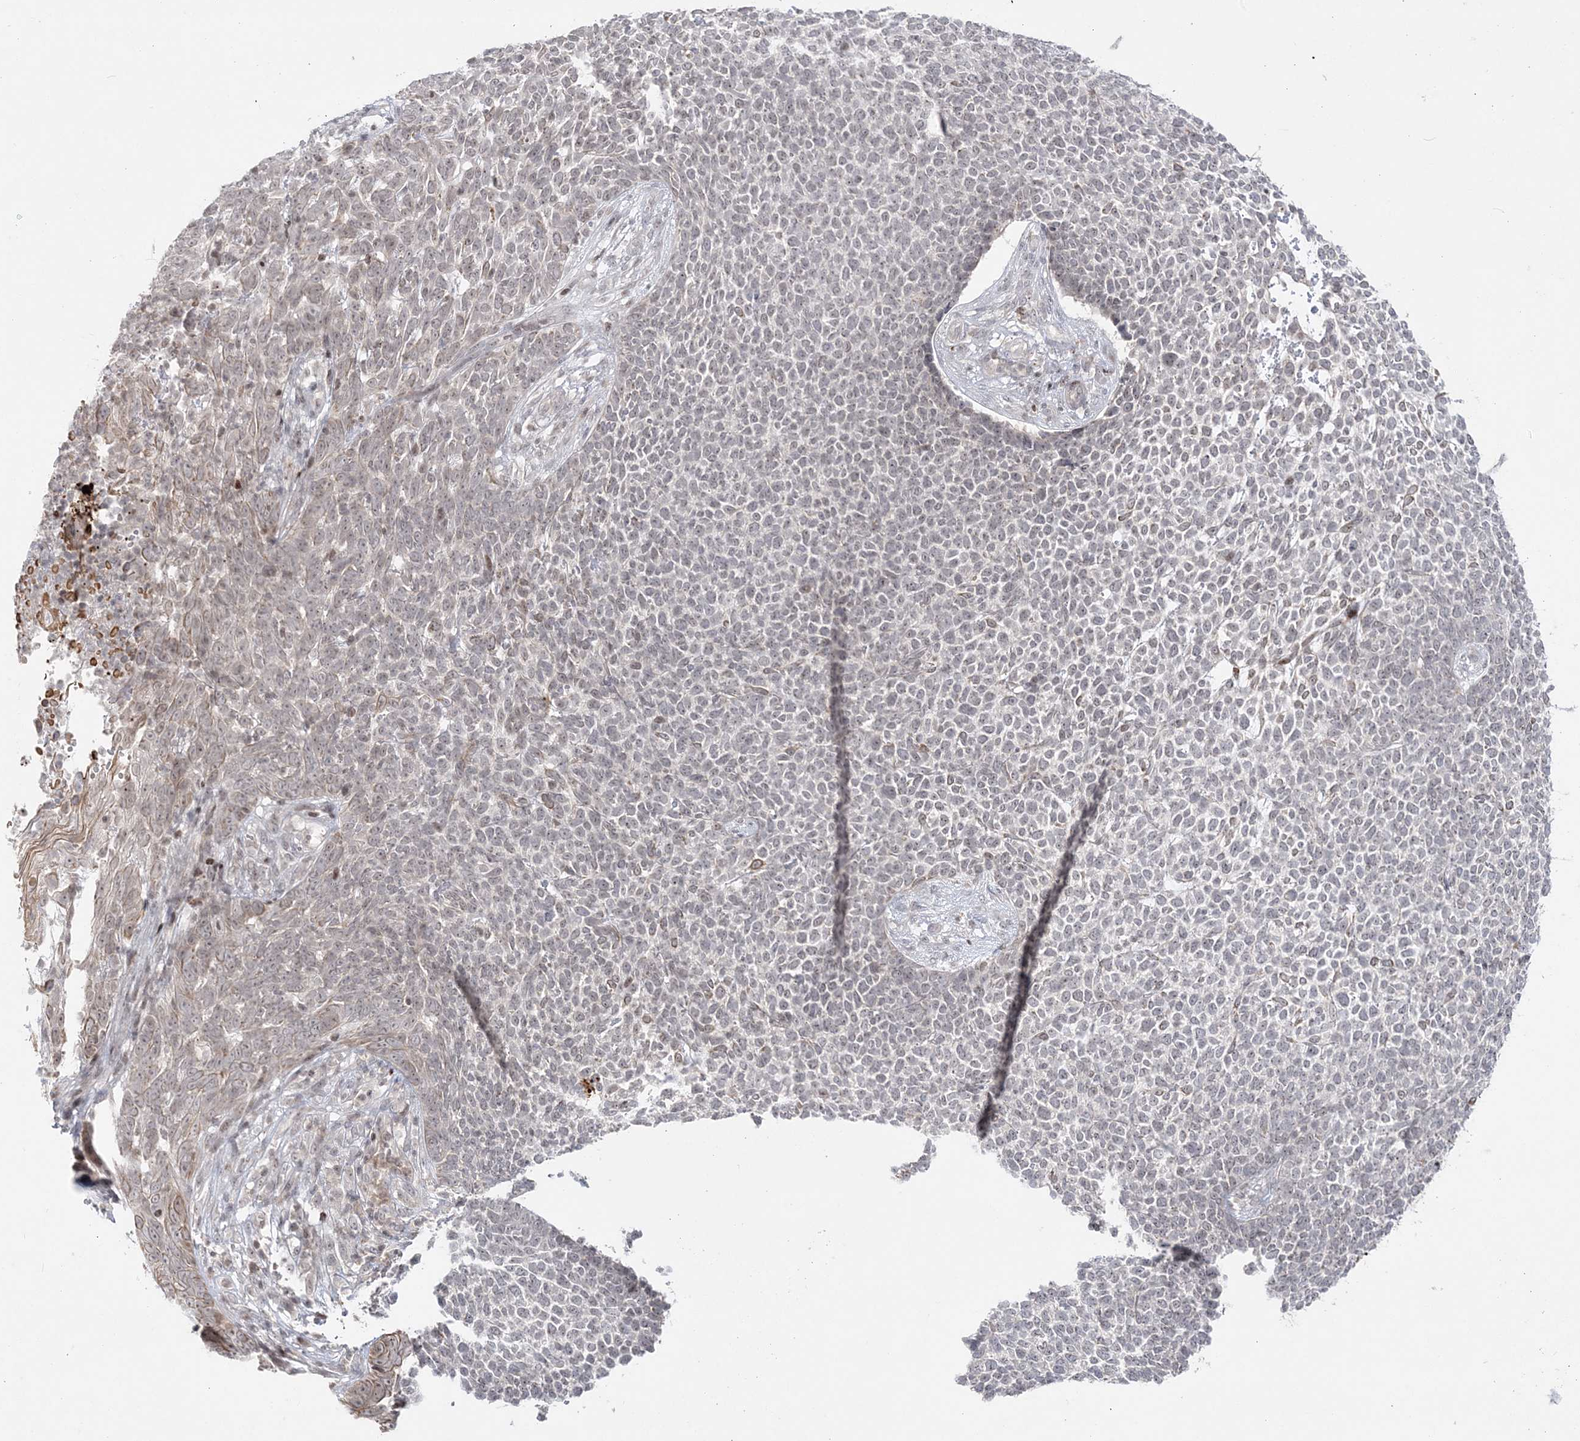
{"staining": {"intensity": "moderate", "quantity": "<25%", "location": "cytoplasmic/membranous"}, "tissue": "skin cancer", "cell_type": "Tumor cells", "image_type": "cancer", "snomed": [{"axis": "morphology", "description": "Basal cell carcinoma"}, {"axis": "topography", "description": "Skin"}], "caption": "A histopathology image showing moderate cytoplasmic/membranous staining in about <25% of tumor cells in skin basal cell carcinoma, as visualized by brown immunohistochemical staining.", "gene": "SH3BP4", "patient": {"sex": "female", "age": 84}}